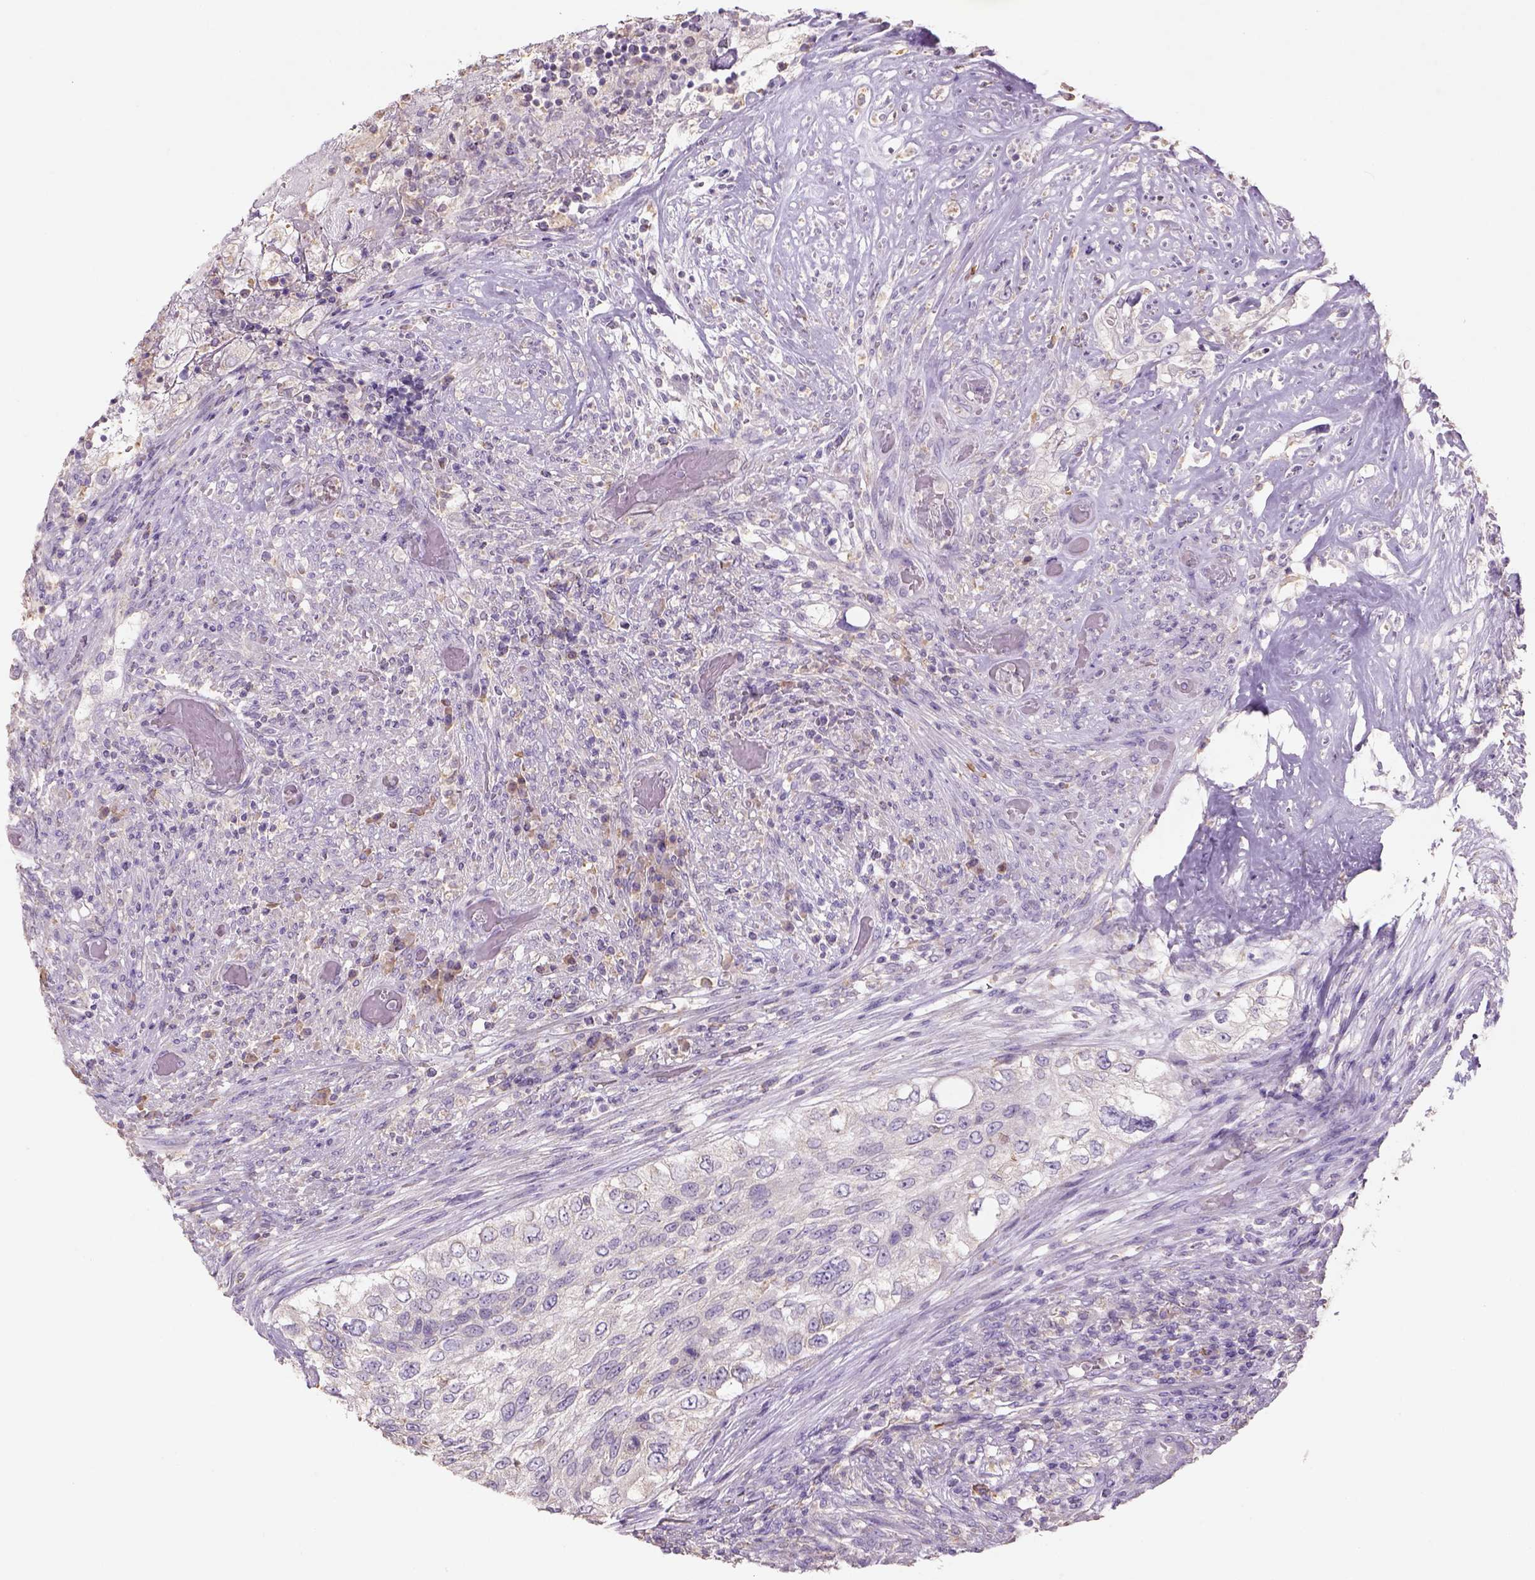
{"staining": {"intensity": "negative", "quantity": "none", "location": "none"}, "tissue": "urothelial cancer", "cell_type": "Tumor cells", "image_type": "cancer", "snomed": [{"axis": "morphology", "description": "Urothelial carcinoma, High grade"}, {"axis": "topography", "description": "Urinary bladder"}], "caption": "High magnification brightfield microscopy of urothelial cancer stained with DAB (brown) and counterstained with hematoxylin (blue): tumor cells show no significant staining.", "gene": "NAALAD2", "patient": {"sex": "female", "age": 60}}